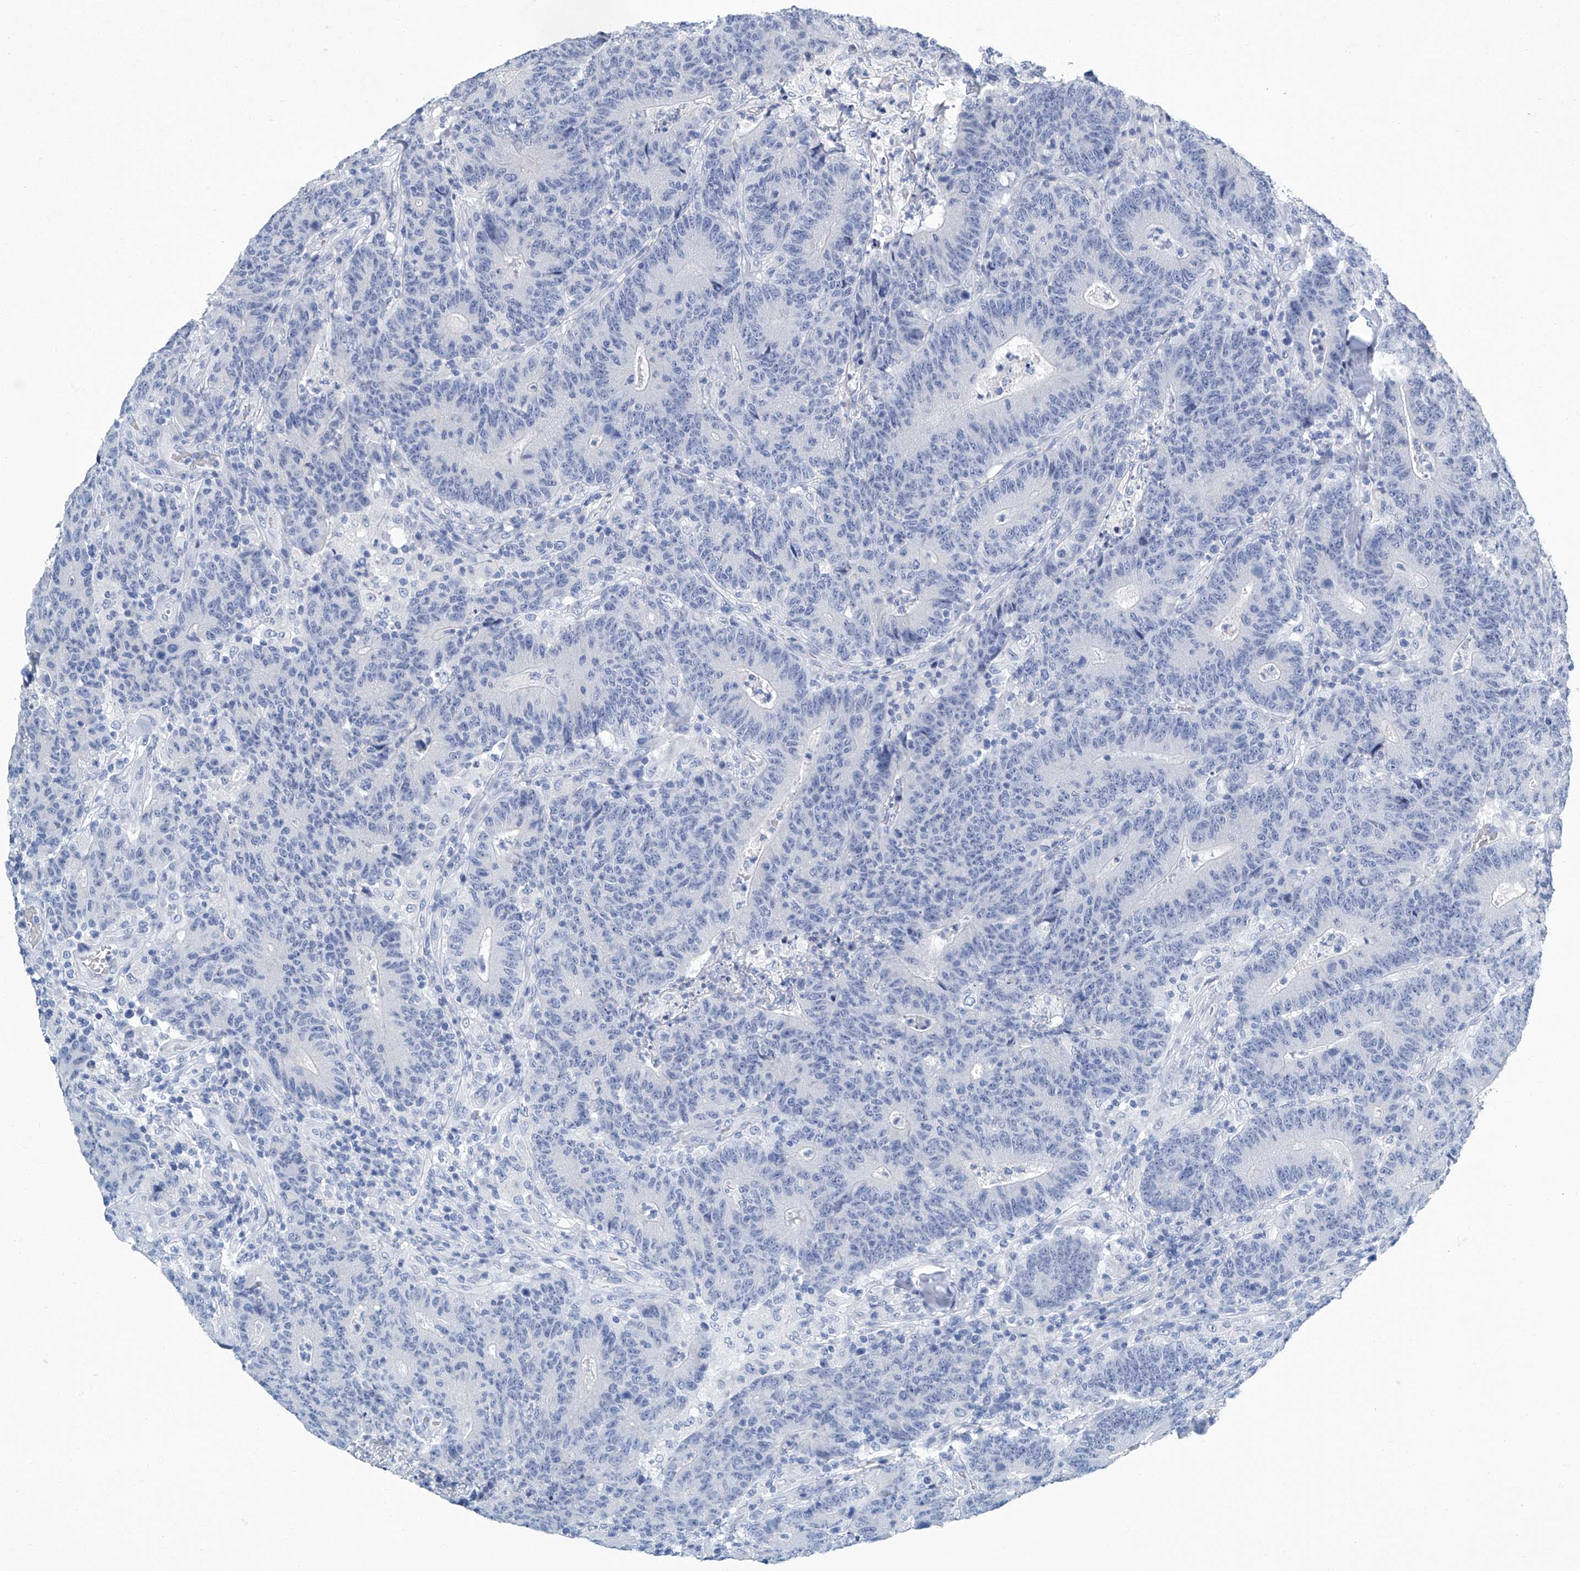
{"staining": {"intensity": "negative", "quantity": "none", "location": "none"}, "tissue": "colorectal cancer", "cell_type": "Tumor cells", "image_type": "cancer", "snomed": [{"axis": "morphology", "description": "Normal tissue, NOS"}, {"axis": "morphology", "description": "Adenocarcinoma, NOS"}, {"axis": "topography", "description": "Colon"}], "caption": "This is a image of IHC staining of colorectal cancer (adenocarcinoma), which shows no staining in tumor cells. The staining was performed using DAB to visualize the protein expression in brown, while the nuclei were stained in blue with hematoxylin (Magnification: 20x).", "gene": "CYP2A7", "patient": {"sex": "female", "age": 75}}